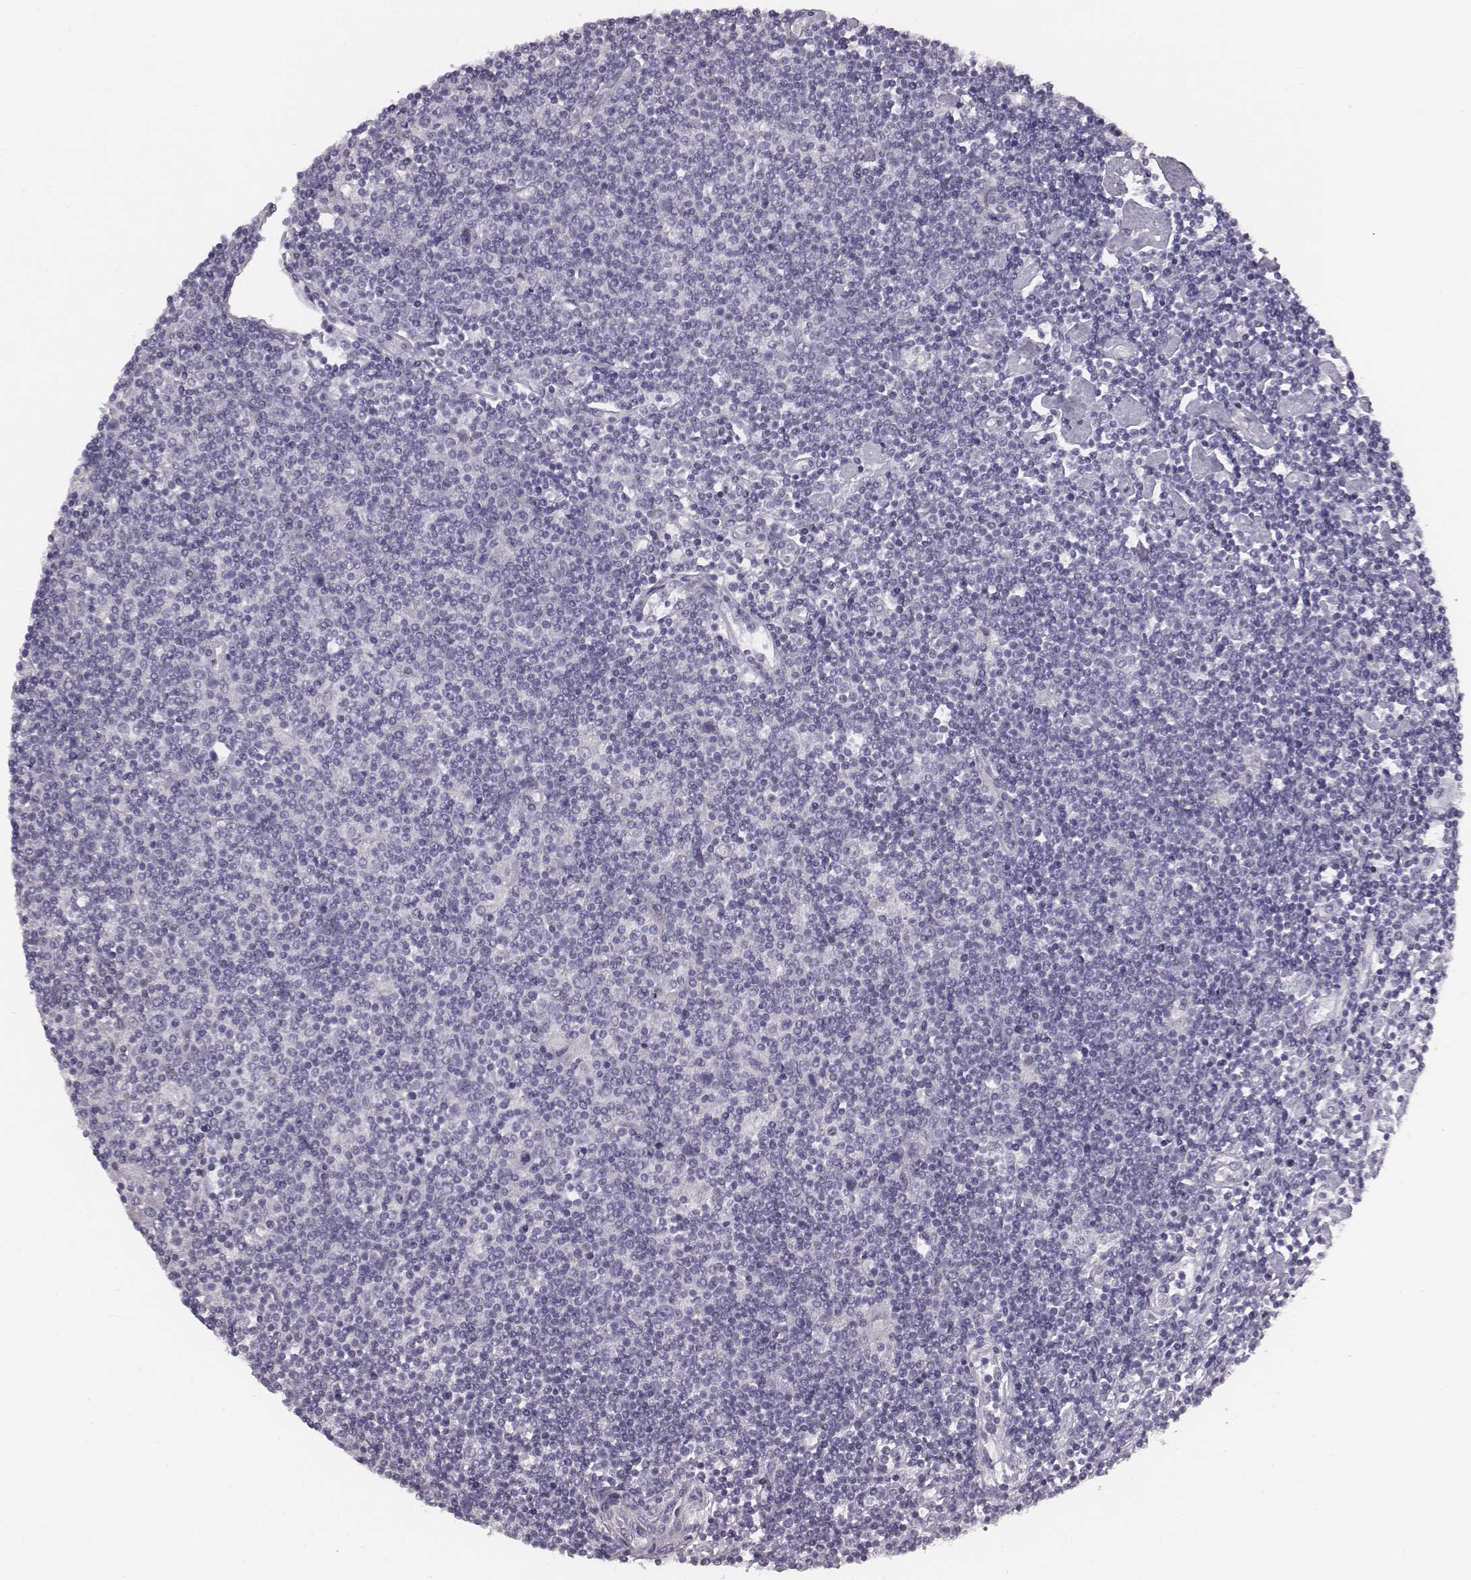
{"staining": {"intensity": "negative", "quantity": "none", "location": "none"}, "tissue": "lymphoma", "cell_type": "Tumor cells", "image_type": "cancer", "snomed": [{"axis": "morphology", "description": "Hodgkin's disease, NOS"}, {"axis": "topography", "description": "Lymph node"}], "caption": "Image shows no significant protein staining in tumor cells of lymphoma. (DAB (3,3'-diaminobenzidine) immunohistochemistry (IHC), high magnification).", "gene": "PDE8B", "patient": {"sex": "male", "age": 40}}